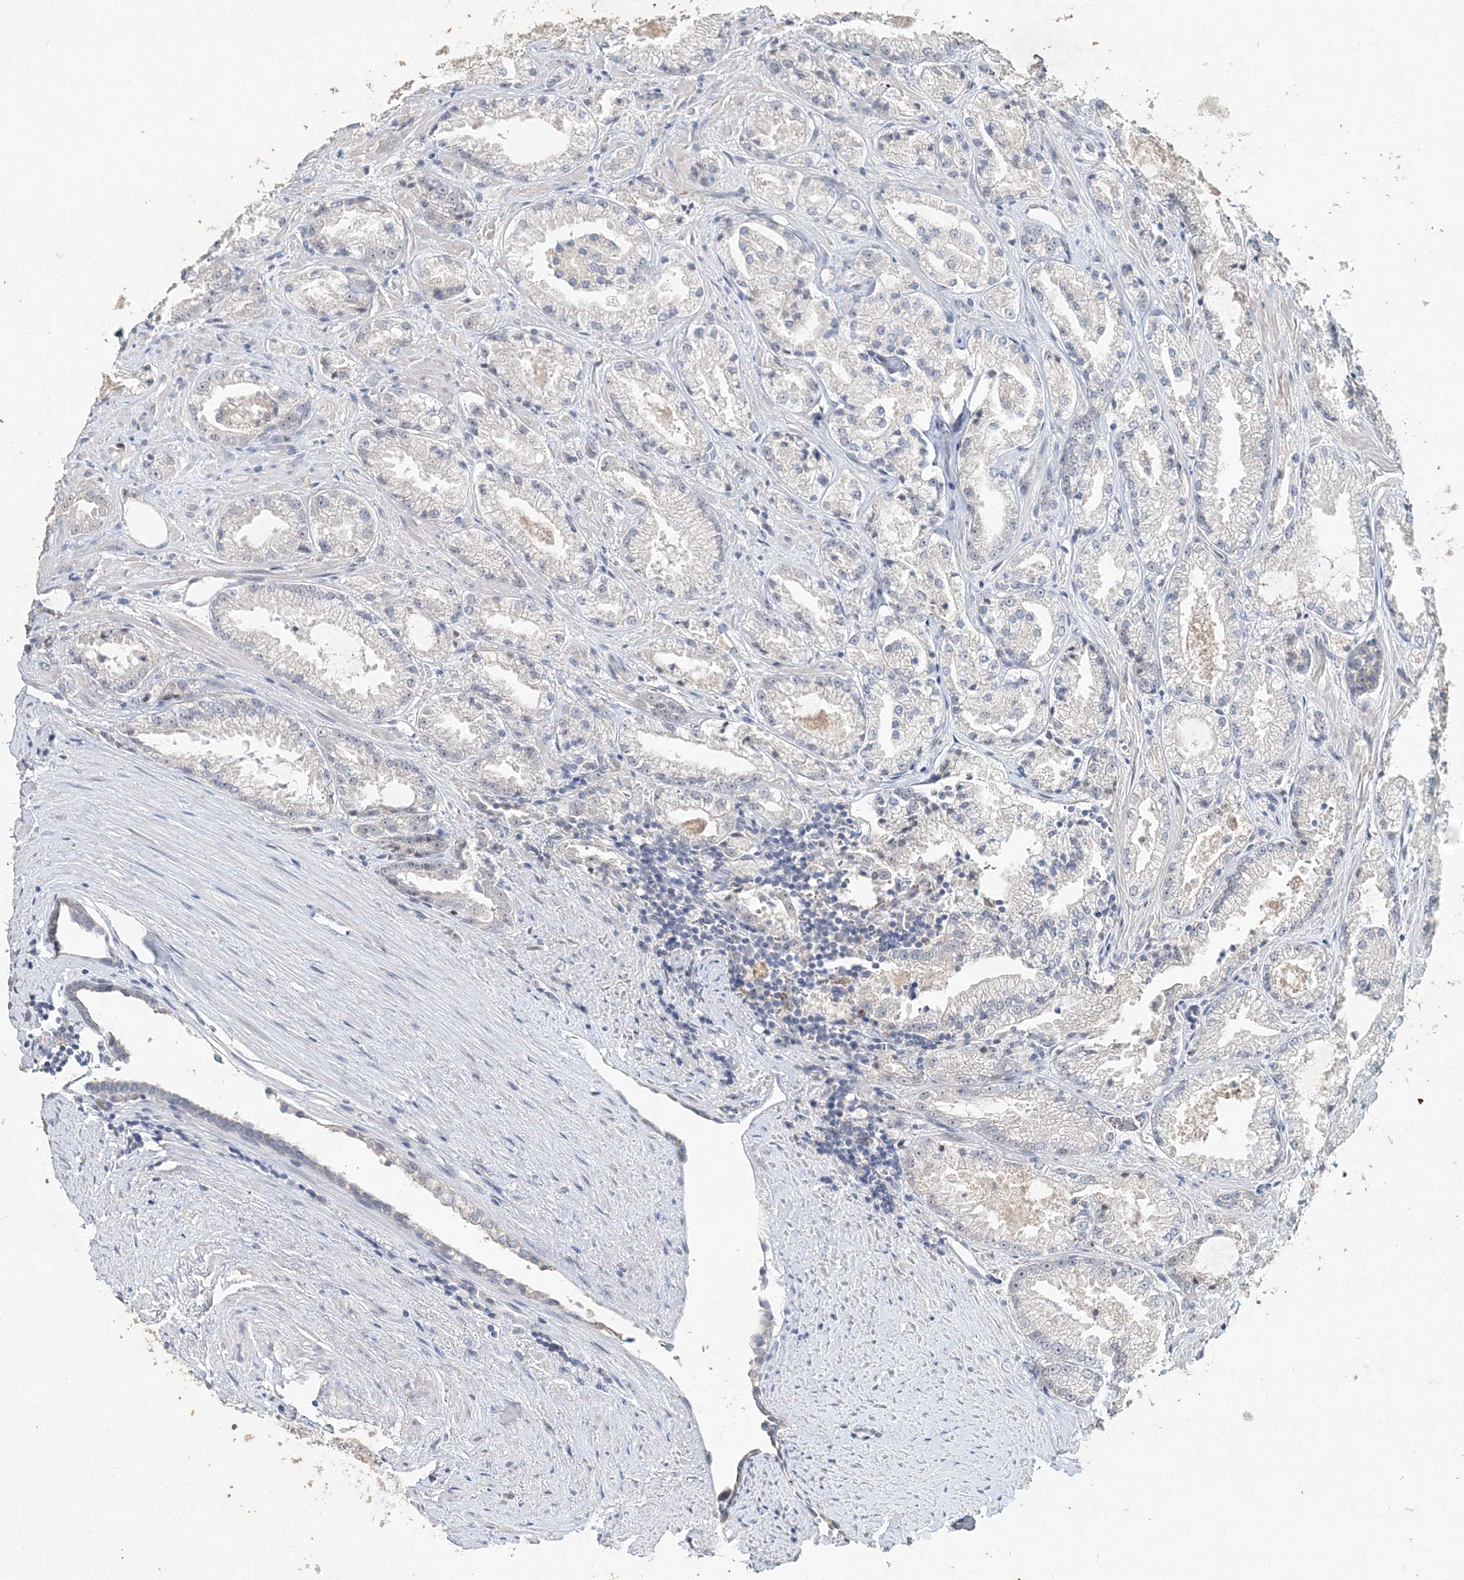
{"staining": {"intensity": "negative", "quantity": "none", "location": "none"}, "tissue": "prostate cancer", "cell_type": "Tumor cells", "image_type": "cancer", "snomed": [{"axis": "morphology", "description": "Adenocarcinoma, High grade"}, {"axis": "topography", "description": "Prostate"}], "caption": "Immunohistochemistry (IHC) of prostate cancer (high-grade adenocarcinoma) shows no positivity in tumor cells.", "gene": "DNAH5", "patient": {"sex": "male", "age": 73}}